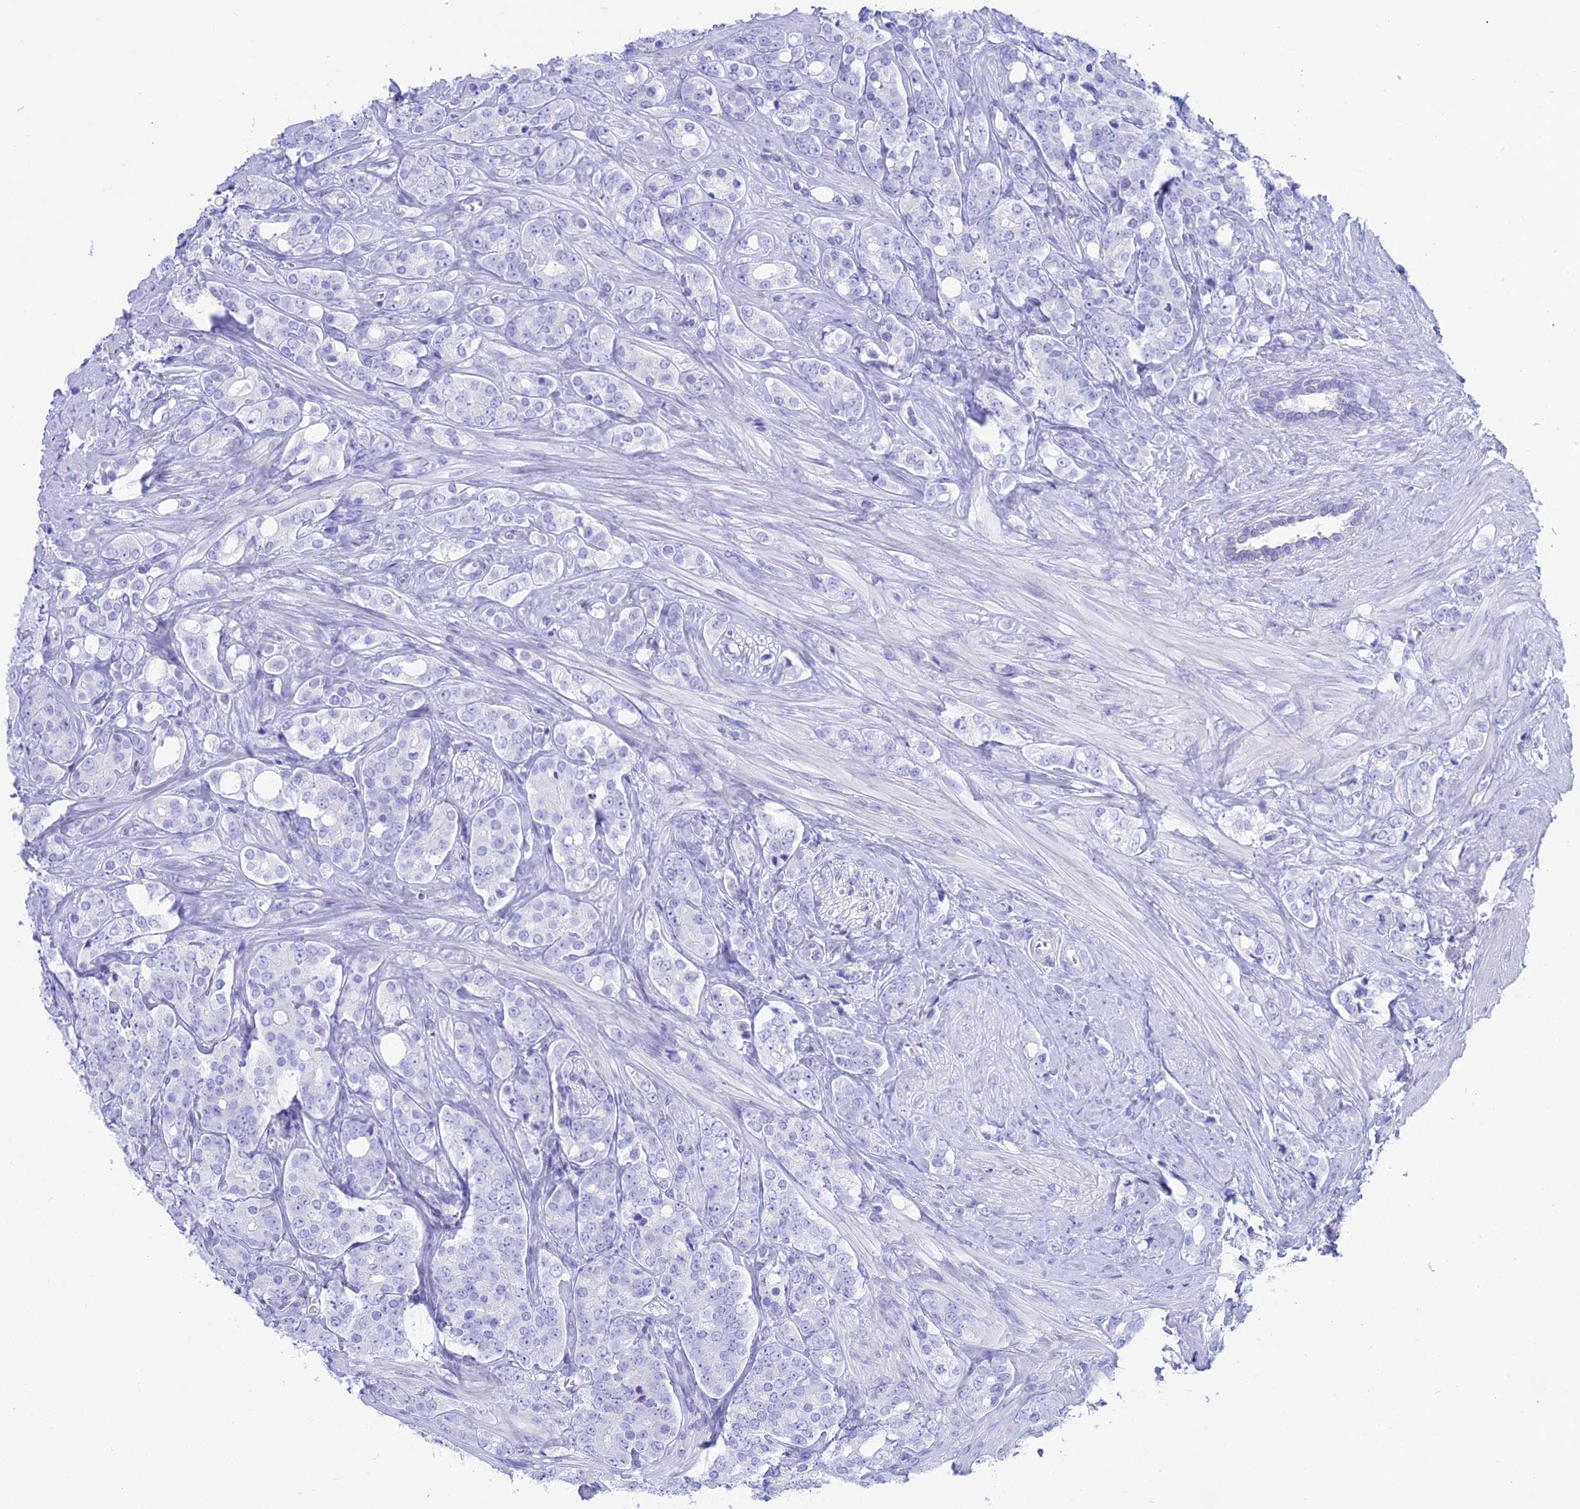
{"staining": {"intensity": "negative", "quantity": "none", "location": "none"}, "tissue": "prostate cancer", "cell_type": "Tumor cells", "image_type": "cancer", "snomed": [{"axis": "morphology", "description": "Adenocarcinoma, High grade"}, {"axis": "topography", "description": "Prostate"}], "caption": "IHC micrograph of prostate cancer (adenocarcinoma (high-grade)) stained for a protein (brown), which reveals no positivity in tumor cells.", "gene": "RP1", "patient": {"sex": "male", "age": 62}}